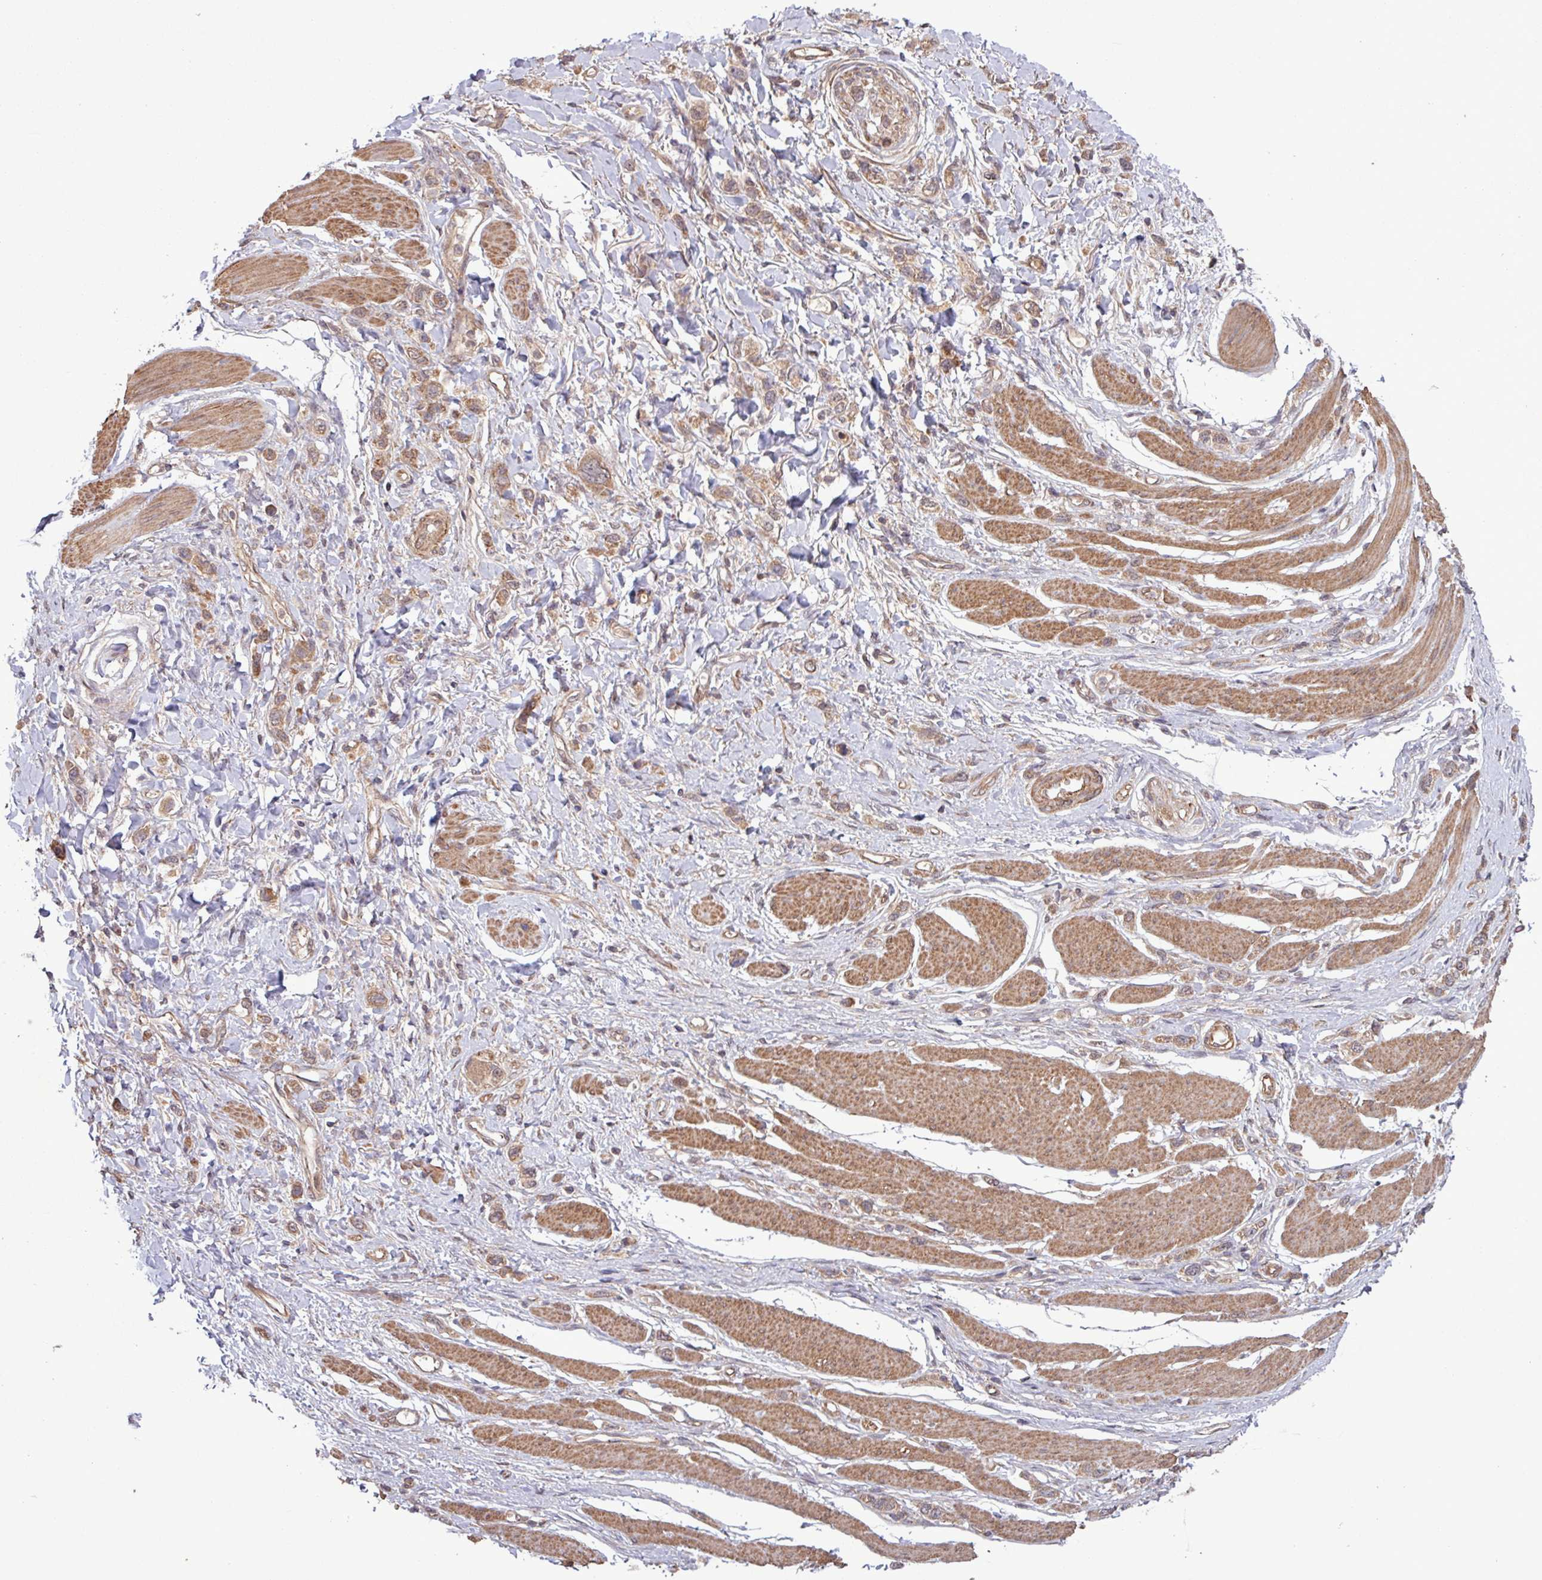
{"staining": {"intensity": "moderate", "quantity": ">75%", "location": "cytoplasmic/membranous"}, "tissue": "stomach cancer", "cell_type": "Tumor cells", "image_type": "cancer", "snomed": [{"axis": "morphology", "description": "Adenocarcinoma, NOS"}, {"axis": "topography", "description": "Stomach"}], "caption": "This photomicrograph demonstrates IHC staining of human stomach cancer (adenocarcinoma), with medium moderate cytoplasmic/membranous staining in about >75% of tumor cells.", "gene": "TRABD2A", "patient": {"sex": "female", "age": 65}}